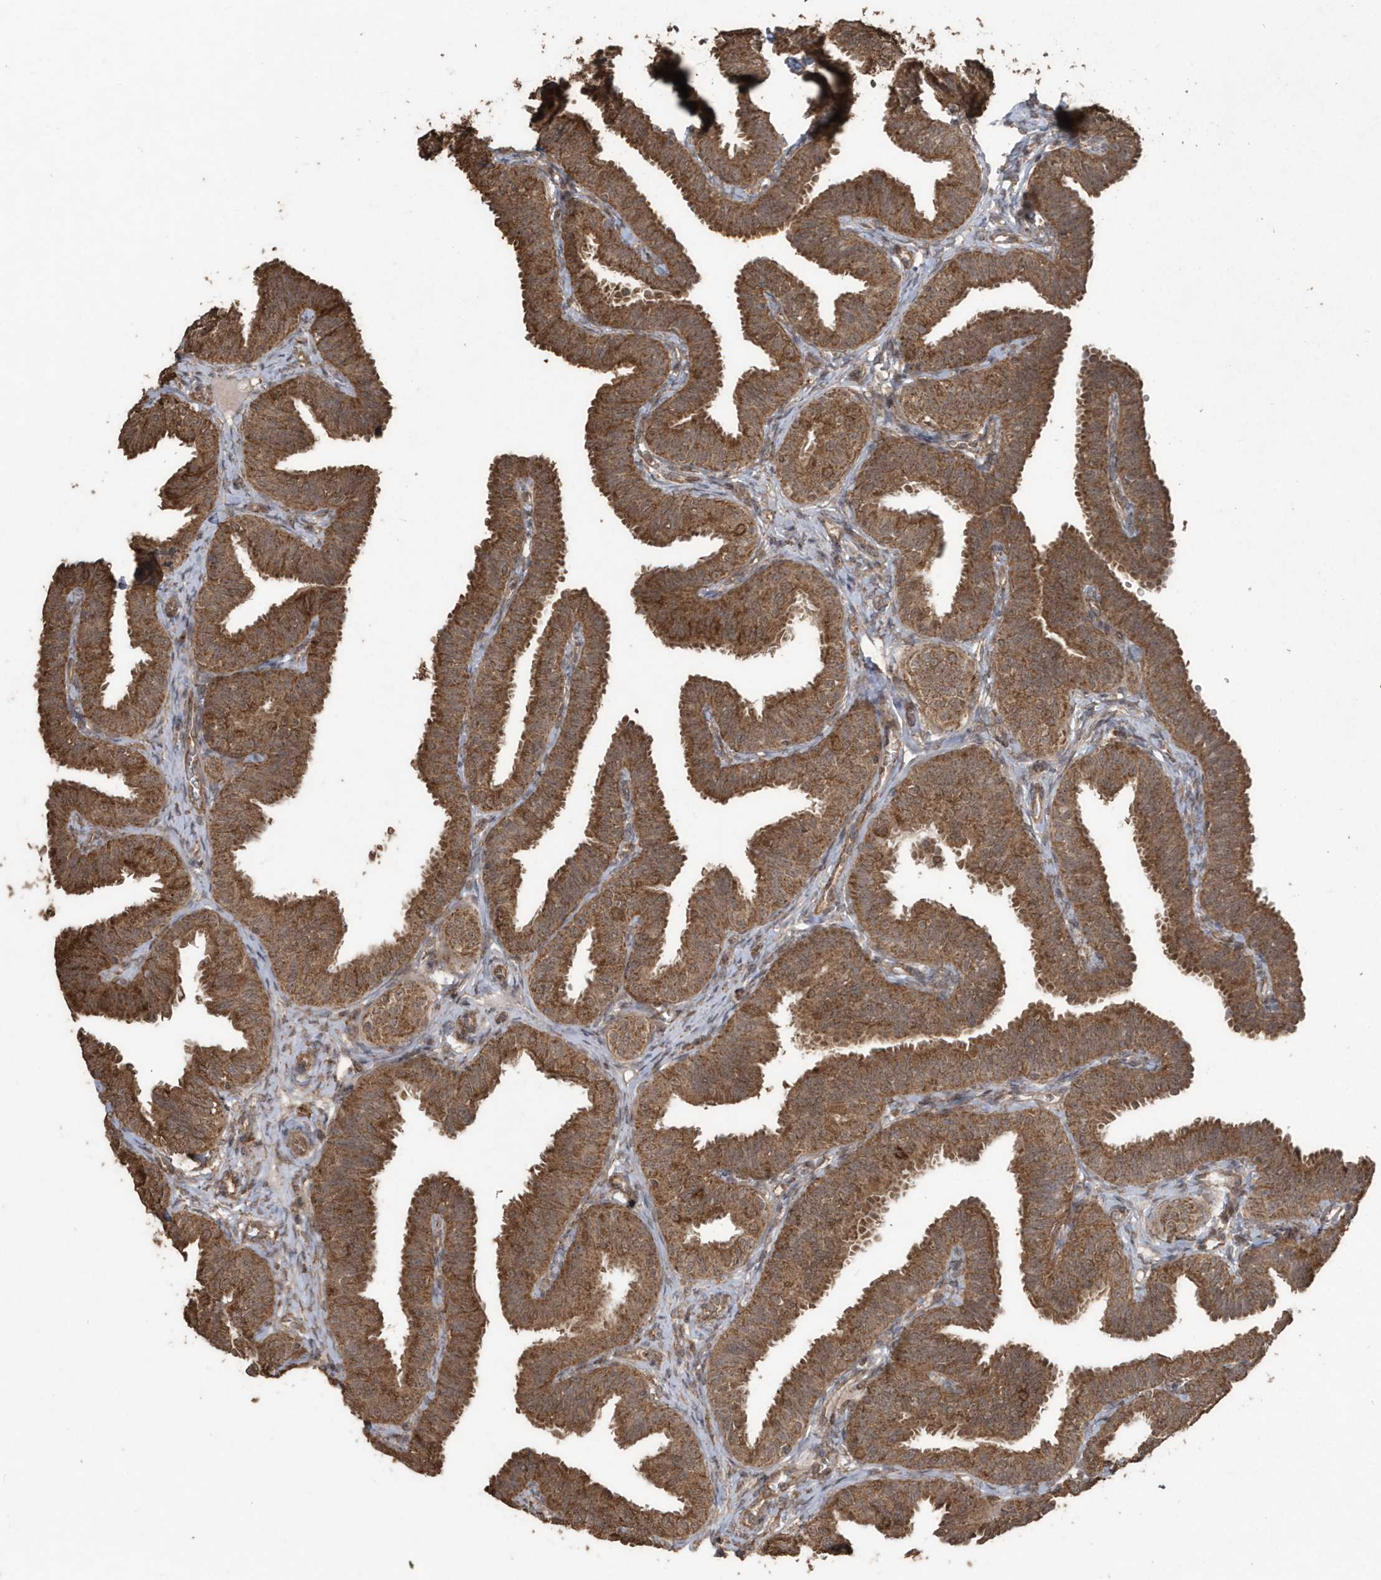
{"staining": {"intensity": "strong", "quantity": ">75%", "location": "cytoplasmic/membranous"}, "tissue": "fallopian tube", "cell_type": "Glandular cells", "image_type": "normal", "snomed": [{"axis": "morphology", "description": "Normal tissue, NOS"}, {"axis": "topography", "description": "Fallopian tube"}], "caption": "Protein staining of unremarkable fallopian tube shows strong cytoplasmic/membranous positivity in about >75% of glandular cells. (DAB IHC, brown staining for protein, blue staining for nuclei).", "gene": "PAXBP1", "patient": {"sex": "female", "age": 35}}